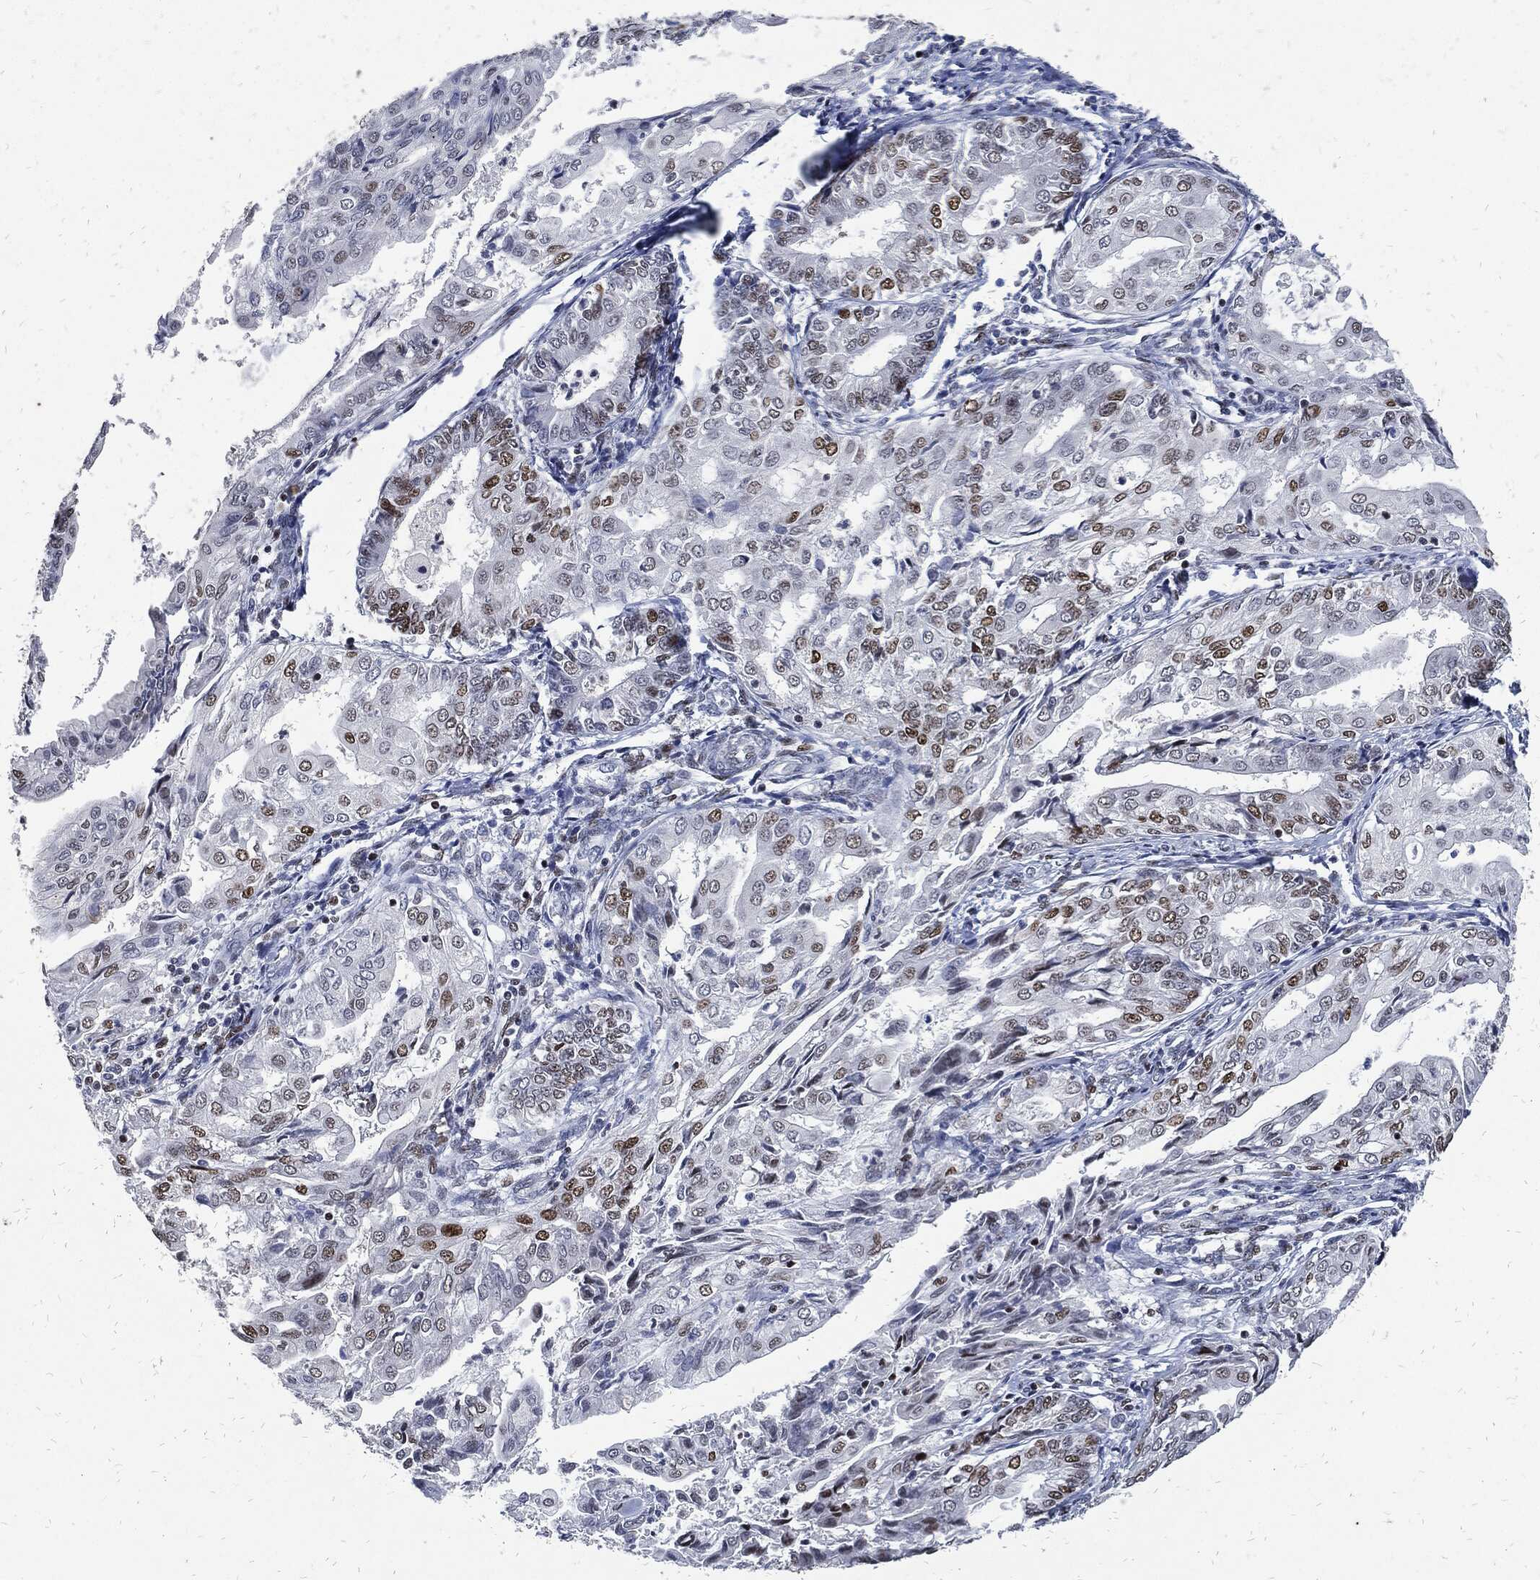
{"staining": {"intensity": "moderate", "quantity": "<25%", "location": "nuclear"}, "tissue": "endometrial cancer", "cell_type": "Tumor cells", "image_type": "cancer", "snomed": [{"axis": "morphology", "description": "Adenocarcinoma, NOS"}, {"axis": "topography", "description": "Endometrium"}], "caption": "Immunohistochemistry staining of endometrial cancer, which shows low levels of moderate nuclear positivity in about <25% of tumor cells indicating moderate nuclear protein positivity. The staining was performed using DAB (3,3'-diaminobenzidine) (brown) for protein detection and nuclei were counterstained in hematoxylin (blue).", "gene": "JUN", "patient": {"sex": "female", "age": 68}}